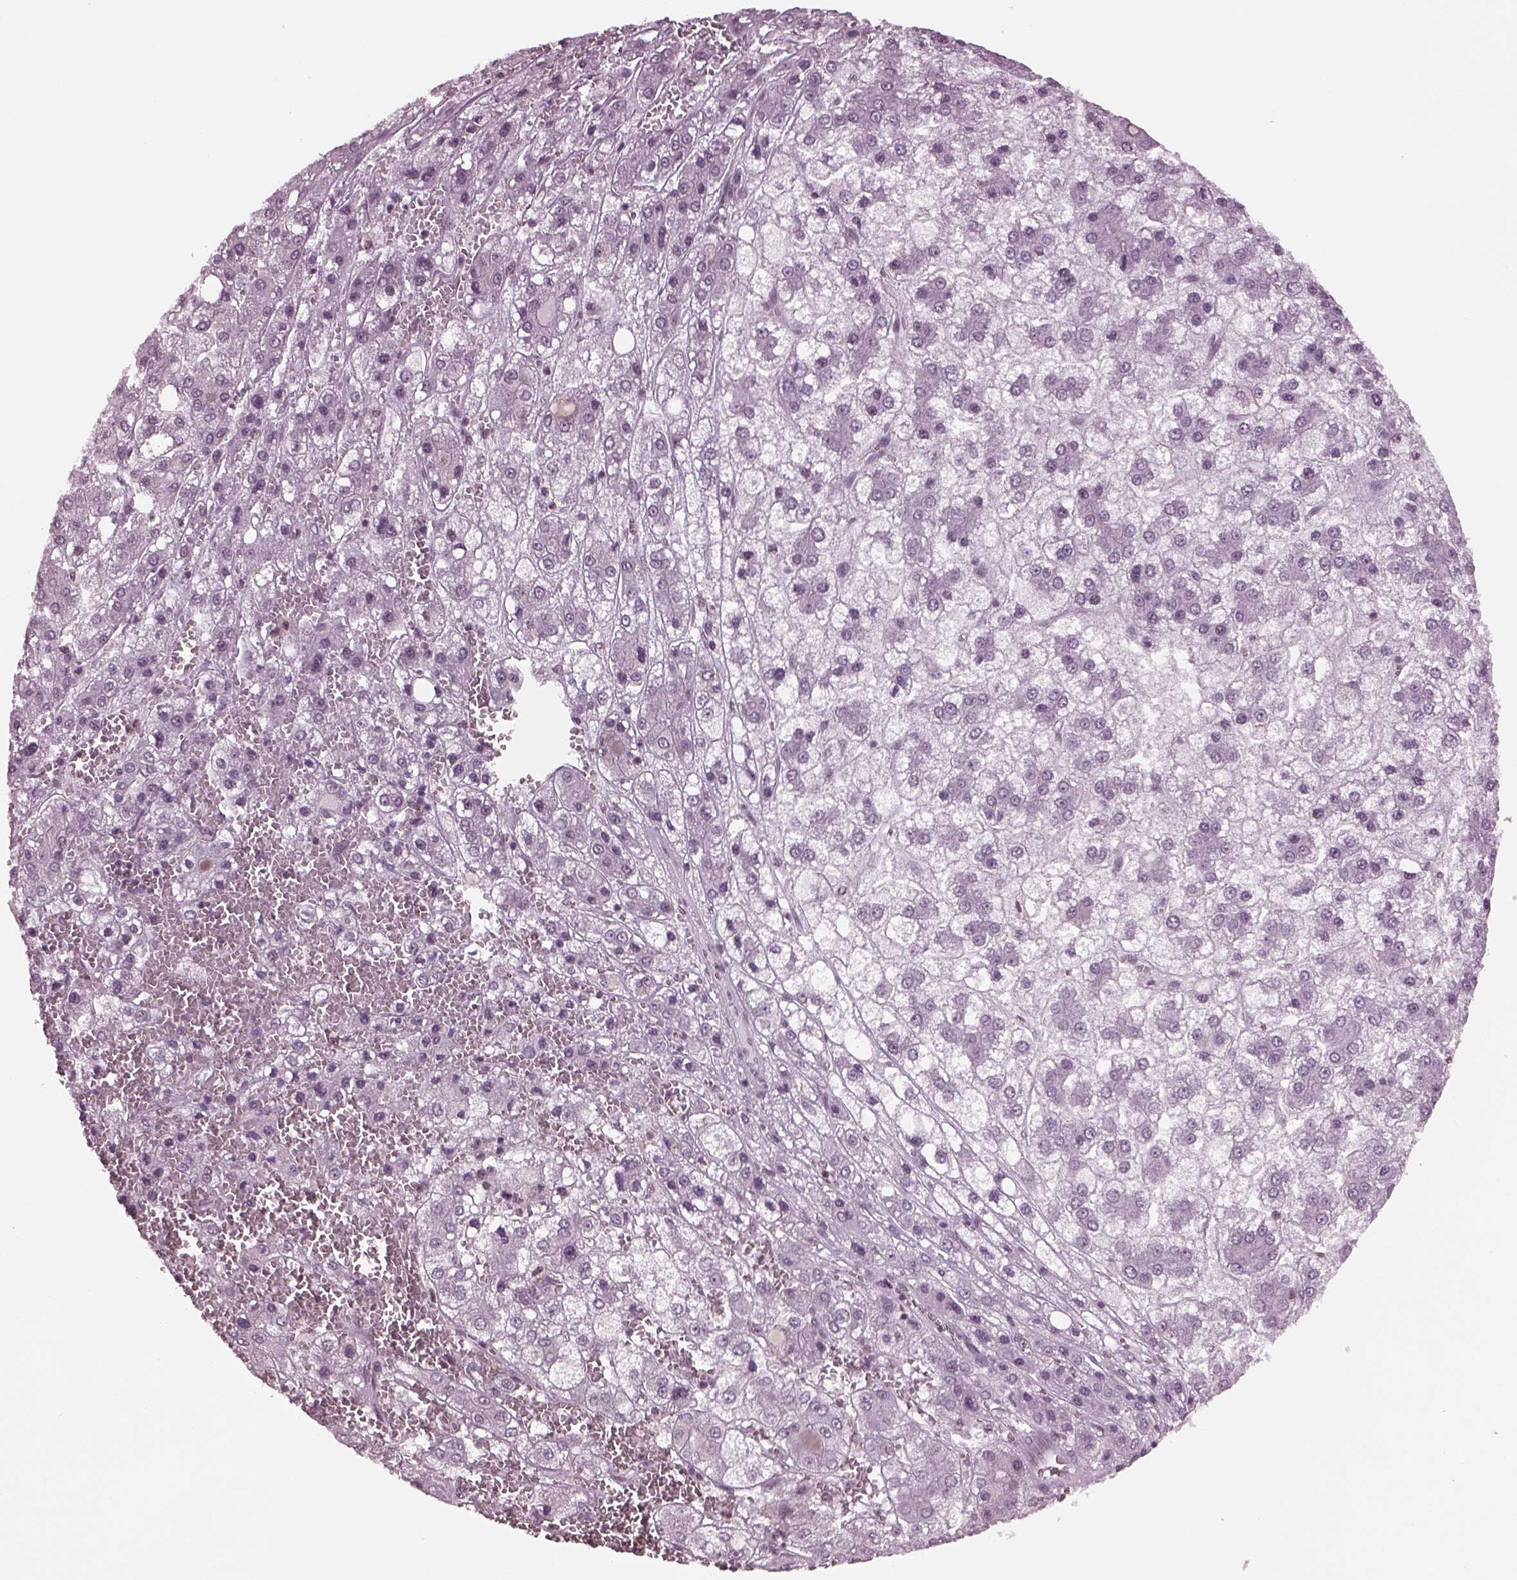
{"staining": {"intensity": "negative", "quantity": "none", "location": "none"}, "tissue": "liver cancer", "cell_type": "Tumor cells", "image_type": "cancer", "snomed": [{"axis": "morphology", "description": "Carcinoma, Hepatocellular, NOS"}, {"axis": "topography", "description": "Liver"}], "caption": "An immunohistochemistry image of liver cancer is shown. There is no staining in tumor cells of liver cancer. The staining is performed using DAB (3,3'-diaminobenzidine) brown chromogen with nuclei counter-stained in using hematoxylin.", "gene": "RUVBL2", "patient": {"sex": "male", "age": 73}}